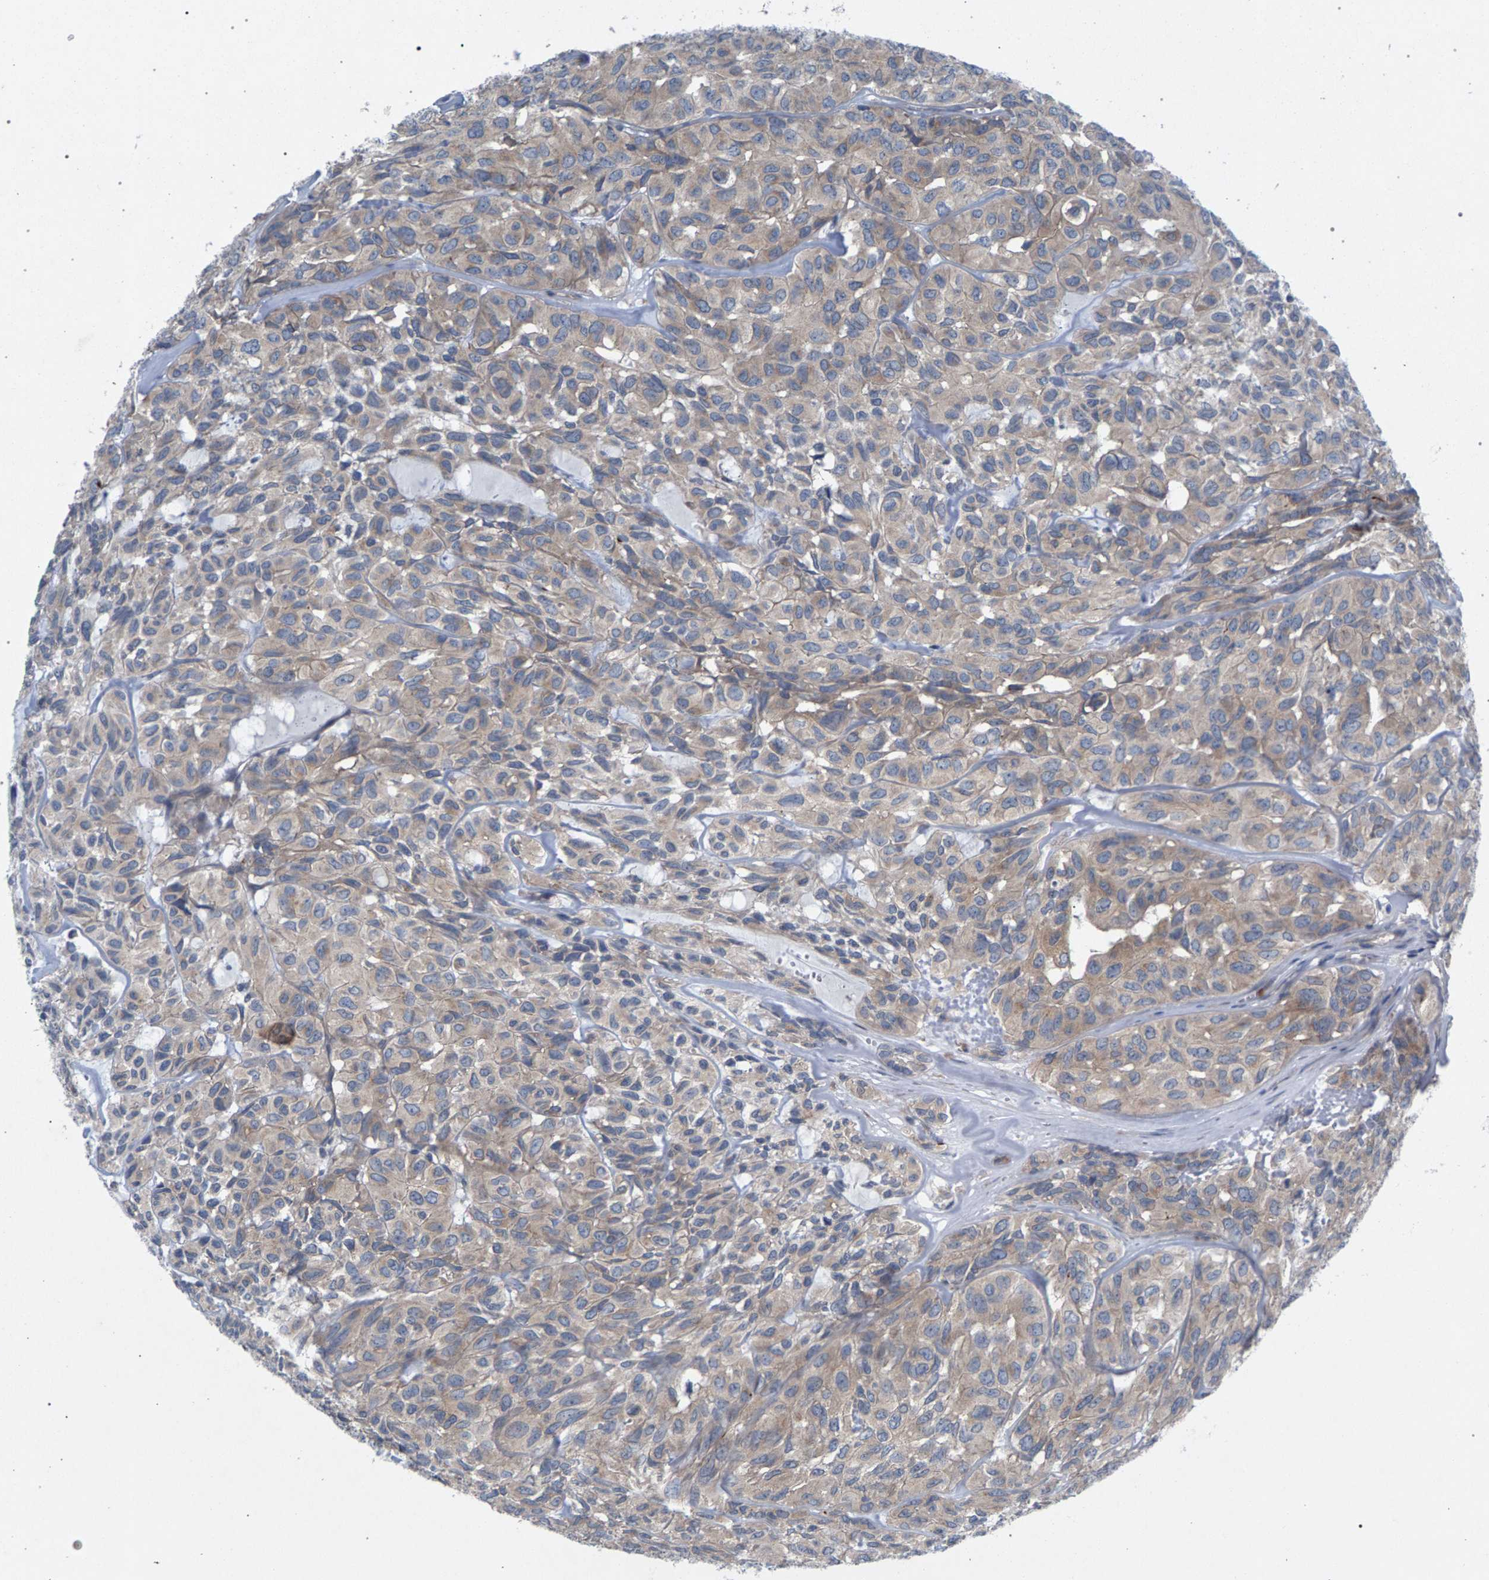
{"staining": {"intensity": "weak", "quantity": "<25%", "location": "cytoplasmic/membranous"}, "tissue": "head and neck cancer", "cell_type": "Tumor cells", "image_type": "cancer", "snomed": [{"axis": "morphology", "description": "Adenocarcinoma, NOS"}, {"axis": "topography", "description": "Salivary gland, NOS"}, {"axis": "topography", "description": "Head-Neck"}], "caption": "A high-resolution photomicrograph shows immunohistochemistry staining of head and neck cancer, which exhibits no significant expression in tumor cells.", "gene": "MAMDC2", "patient": {"sex": "female", "age": 76}}